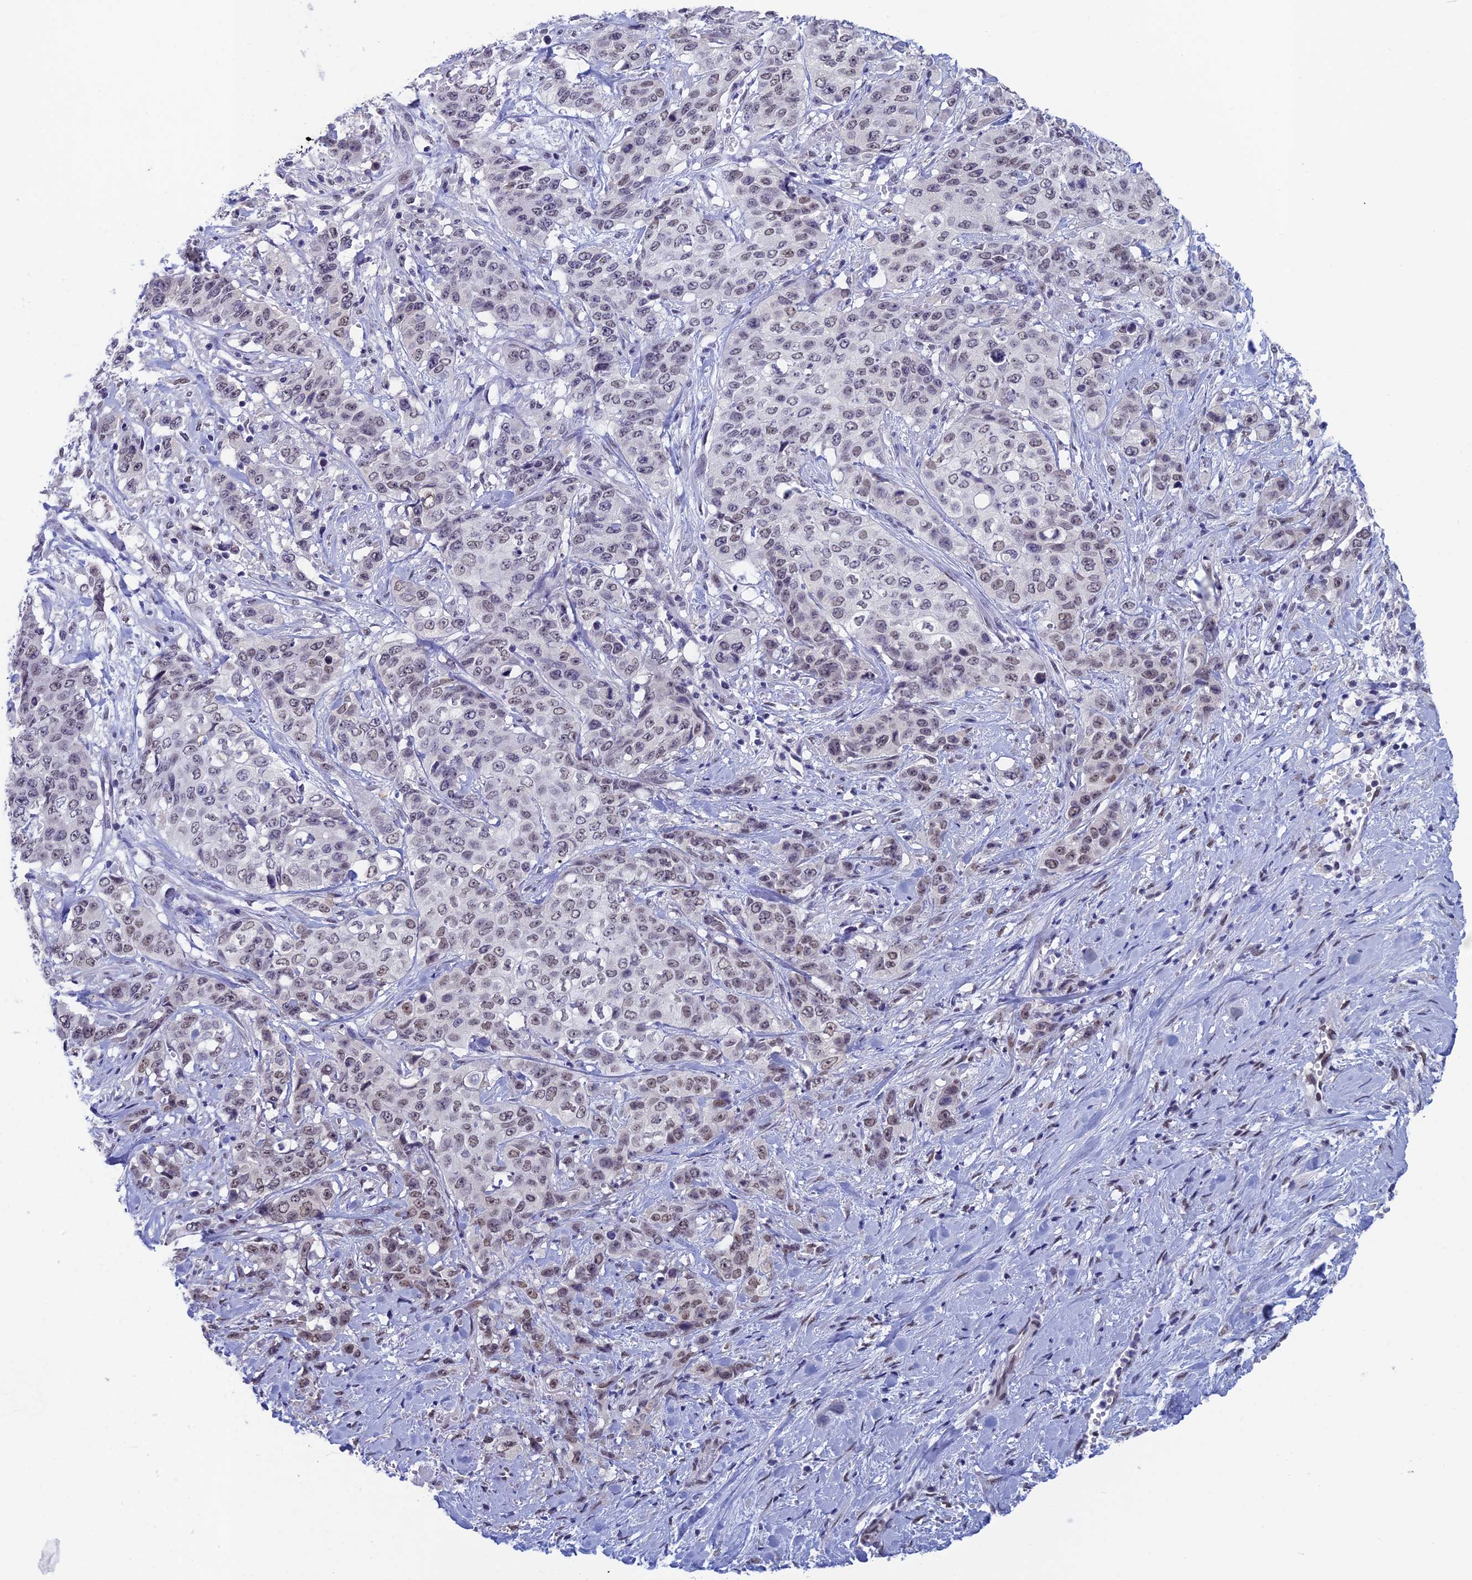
{"staining": {"intensity": "weak", "quantity": "25%-75%", "location": "nuclear"}, "tissue": "stomach cancer", "cell_type": "Tumor cells", "image_type": "cancer", "snomed": [{"axis": "morphology", "description": "Adenocarcinoma, NOS"}, {"axis": "topography", "description": "Stomach, upper"}], "caption": "Immunohistochemical staining of adenocarcinoma (stomach) reveals low levels of weak nuclear staining in approximately 25%-75% of tumor cells. The staining is performed using DAB (3,3'-diaminobenzidine) brown chromogen to label protein expression. The nuclei are counter-stained blue using hematoxylin.", "gene": "NABP2", "patient": {"sex": "male", "age": 62}}